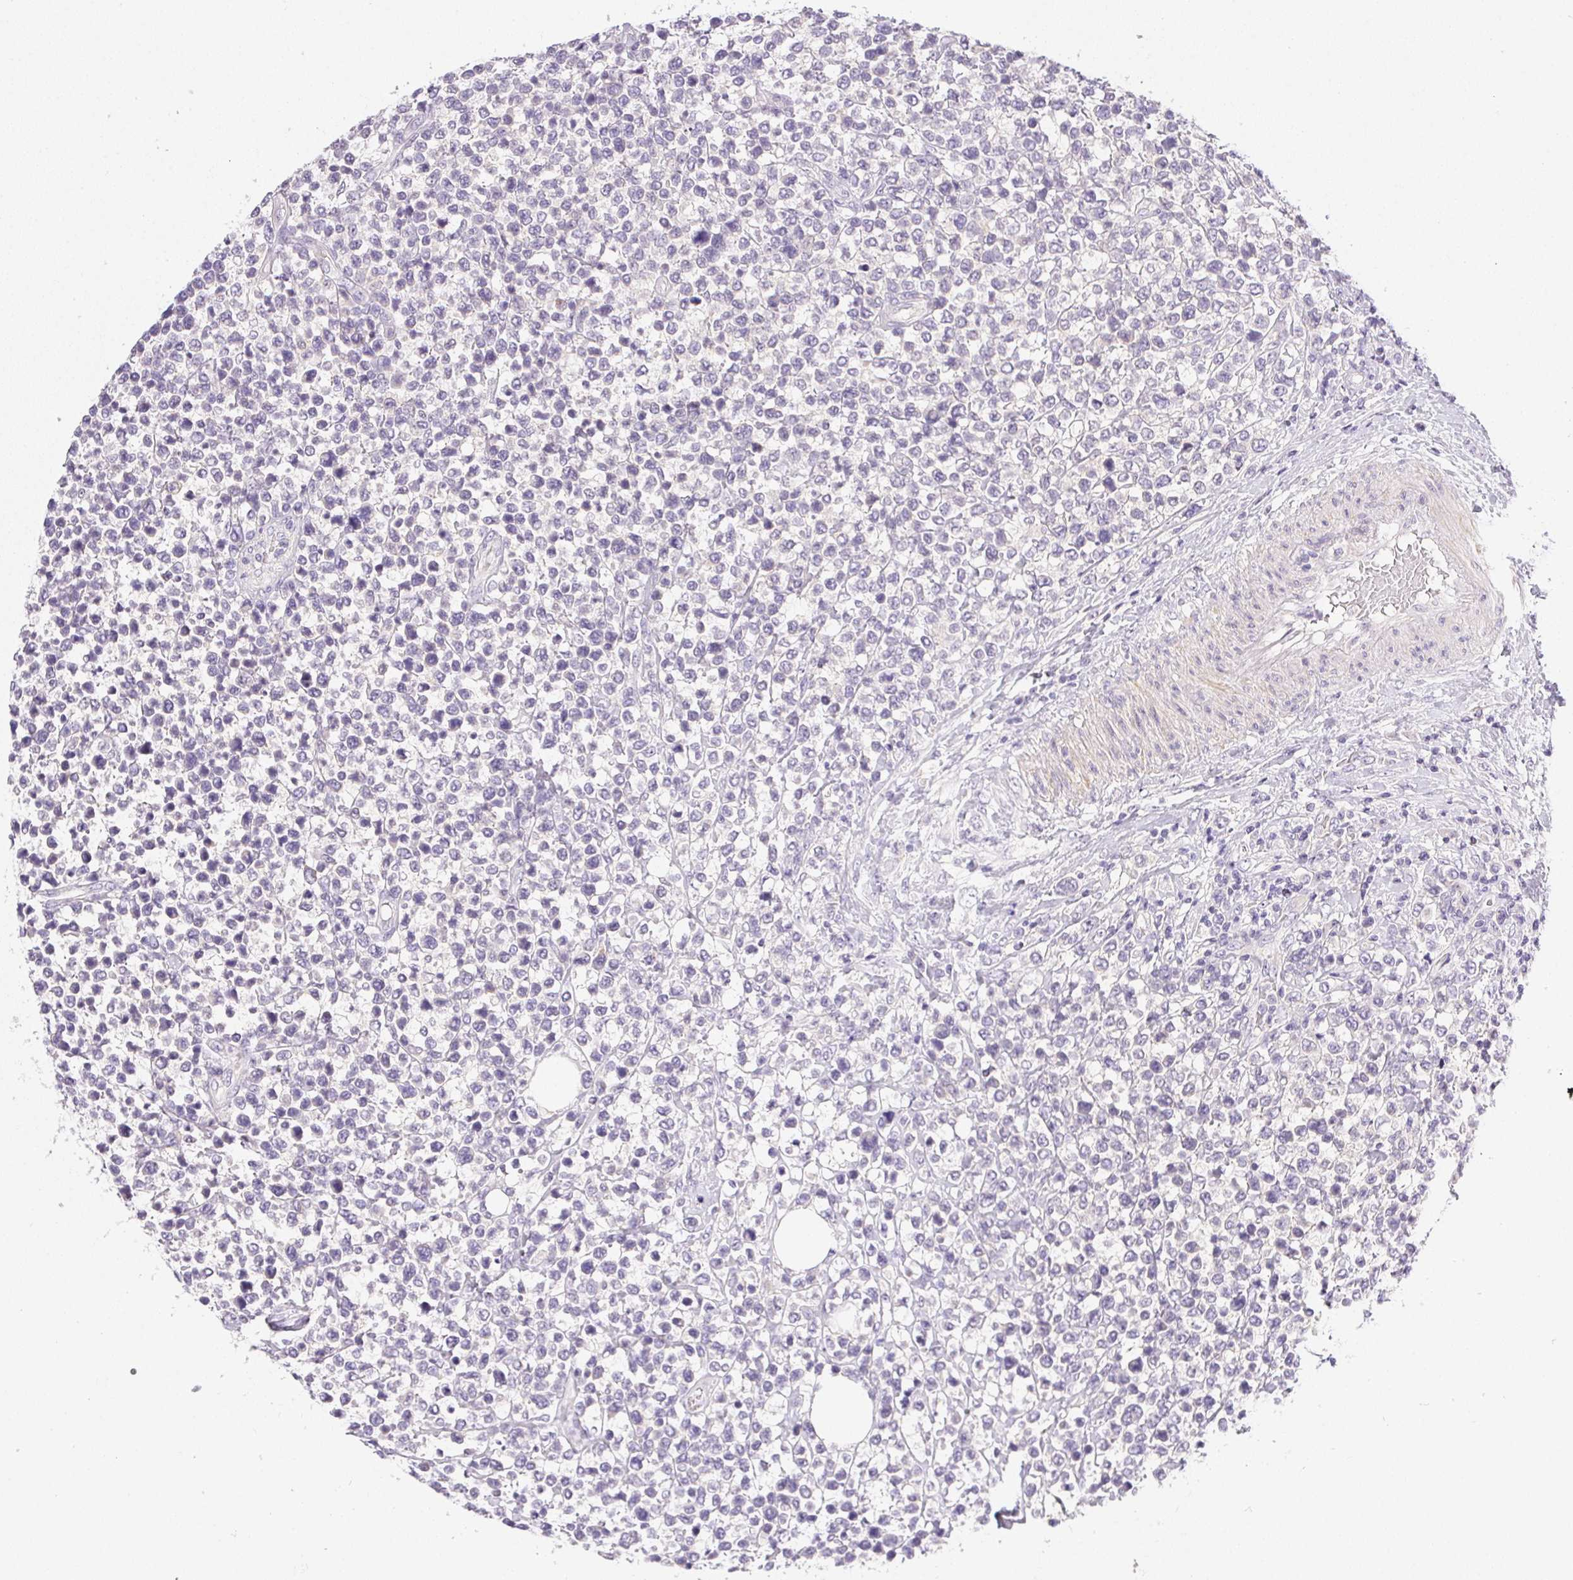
{"staining": {"intensity": "negative", "quantity": "none", "location": "none"}, "tissue": "lymphoma", "cell_type": "Tumor cells", "image_type": "cancer", "snomed": [{"axis": "morphology", "description": "Malignant lymphoma, non-Hodgkin's type, High grade"}, {"axis": "topography", "description": "Soft tissue"}], "caption": "Lymphoma stained for a protein using immunohistochemistry (IHC) exhibits no expression tumor cells.", "gene": "SLC17A7", "patient": {"sex": "female", "age": 56}}